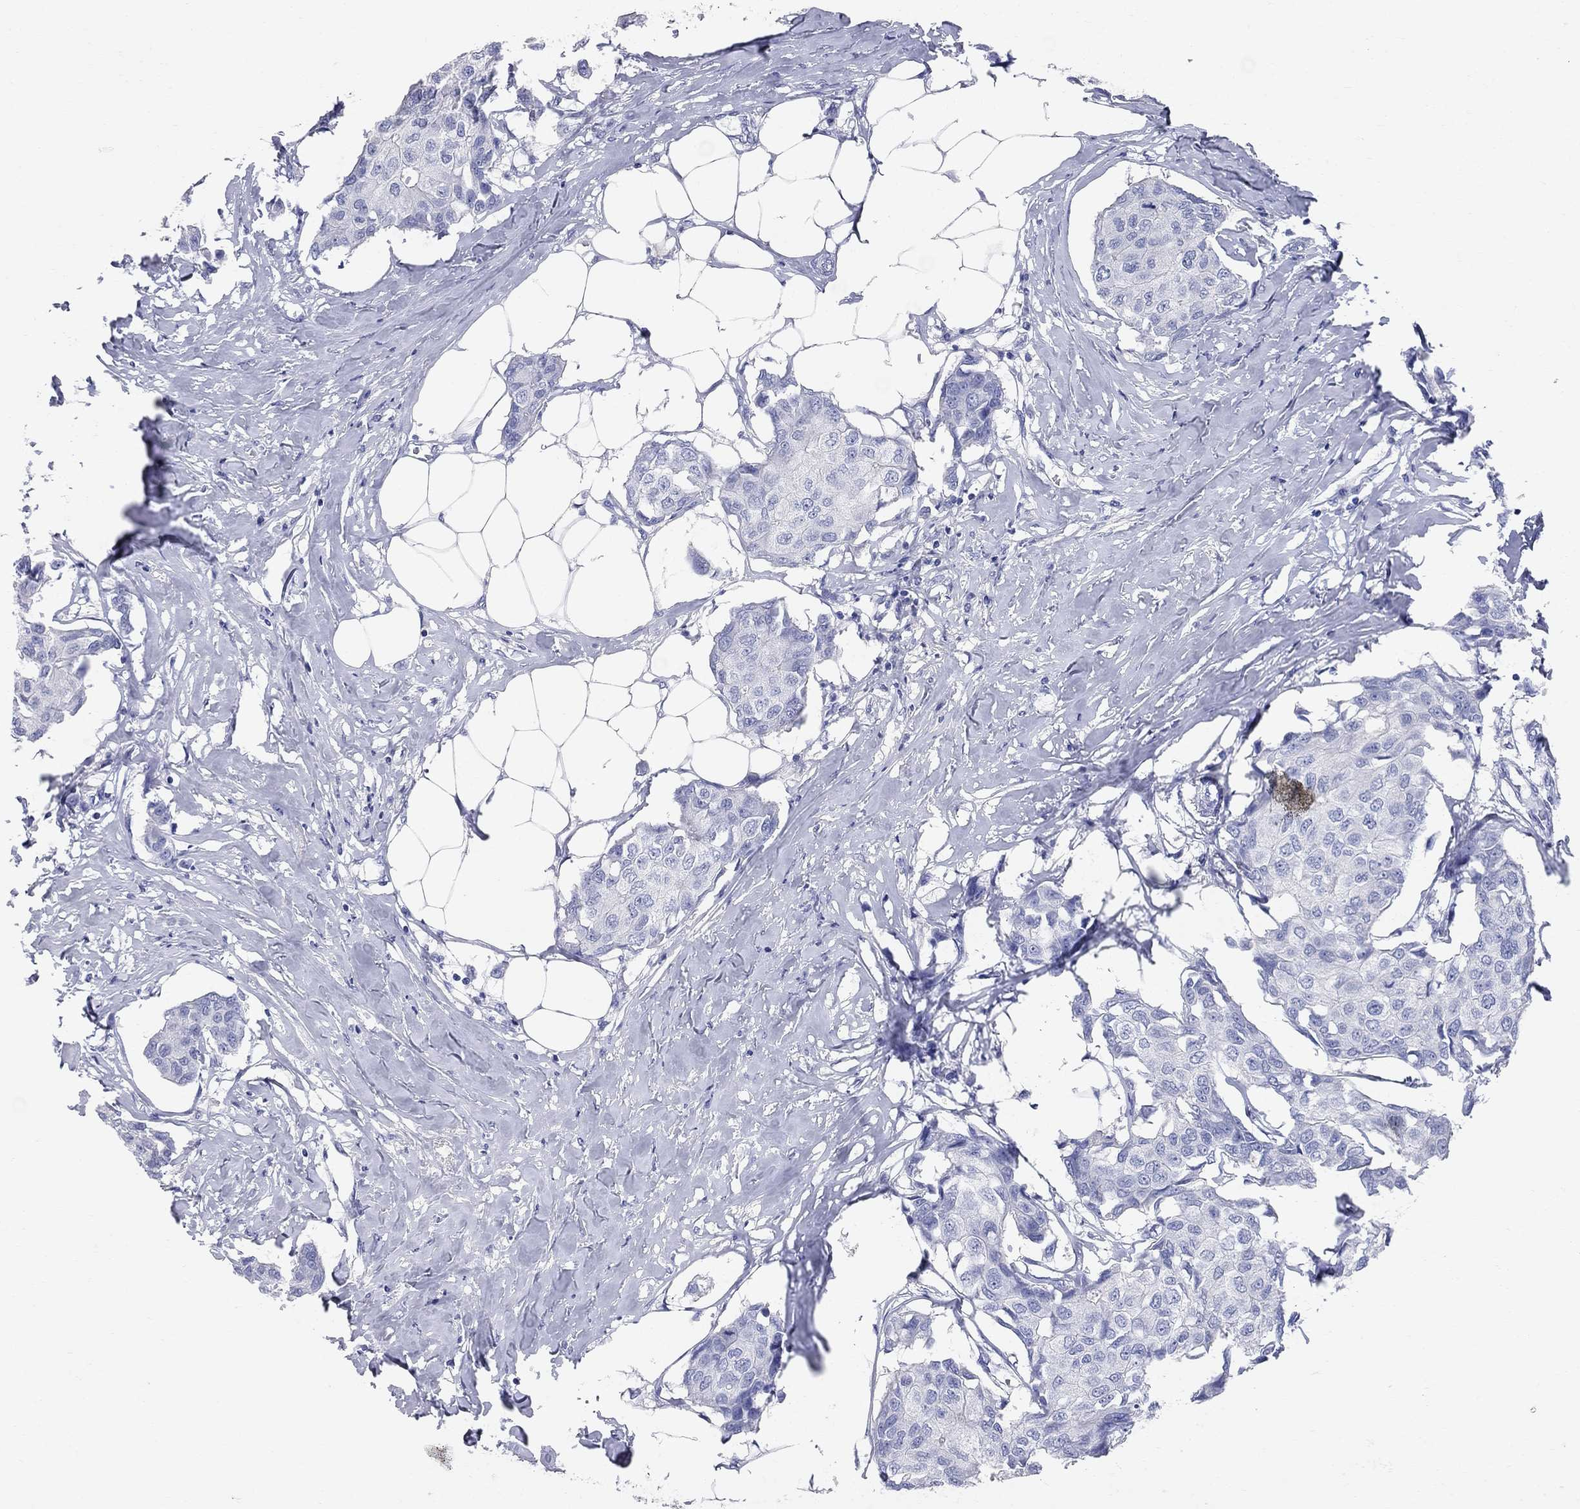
{"staining": {"intensity": "negative", "quantity": "none", "location": "none"}, "tissue": "breast cancer", "cell_type": "Tumor cells", "image_type": "cancer", "snomed": [{"axis": "morphology", "description": "Duct carcinoma"}, {"axis": "topography", "description": "Breast"}], "caption": "DAB immunohistochemical staining of human breast cancer (infiltrating ductal carcinoma) shows no significant staining in tumor cells.", "gene": "AOX1", "patient": {"sex": "female", "age": 80}}